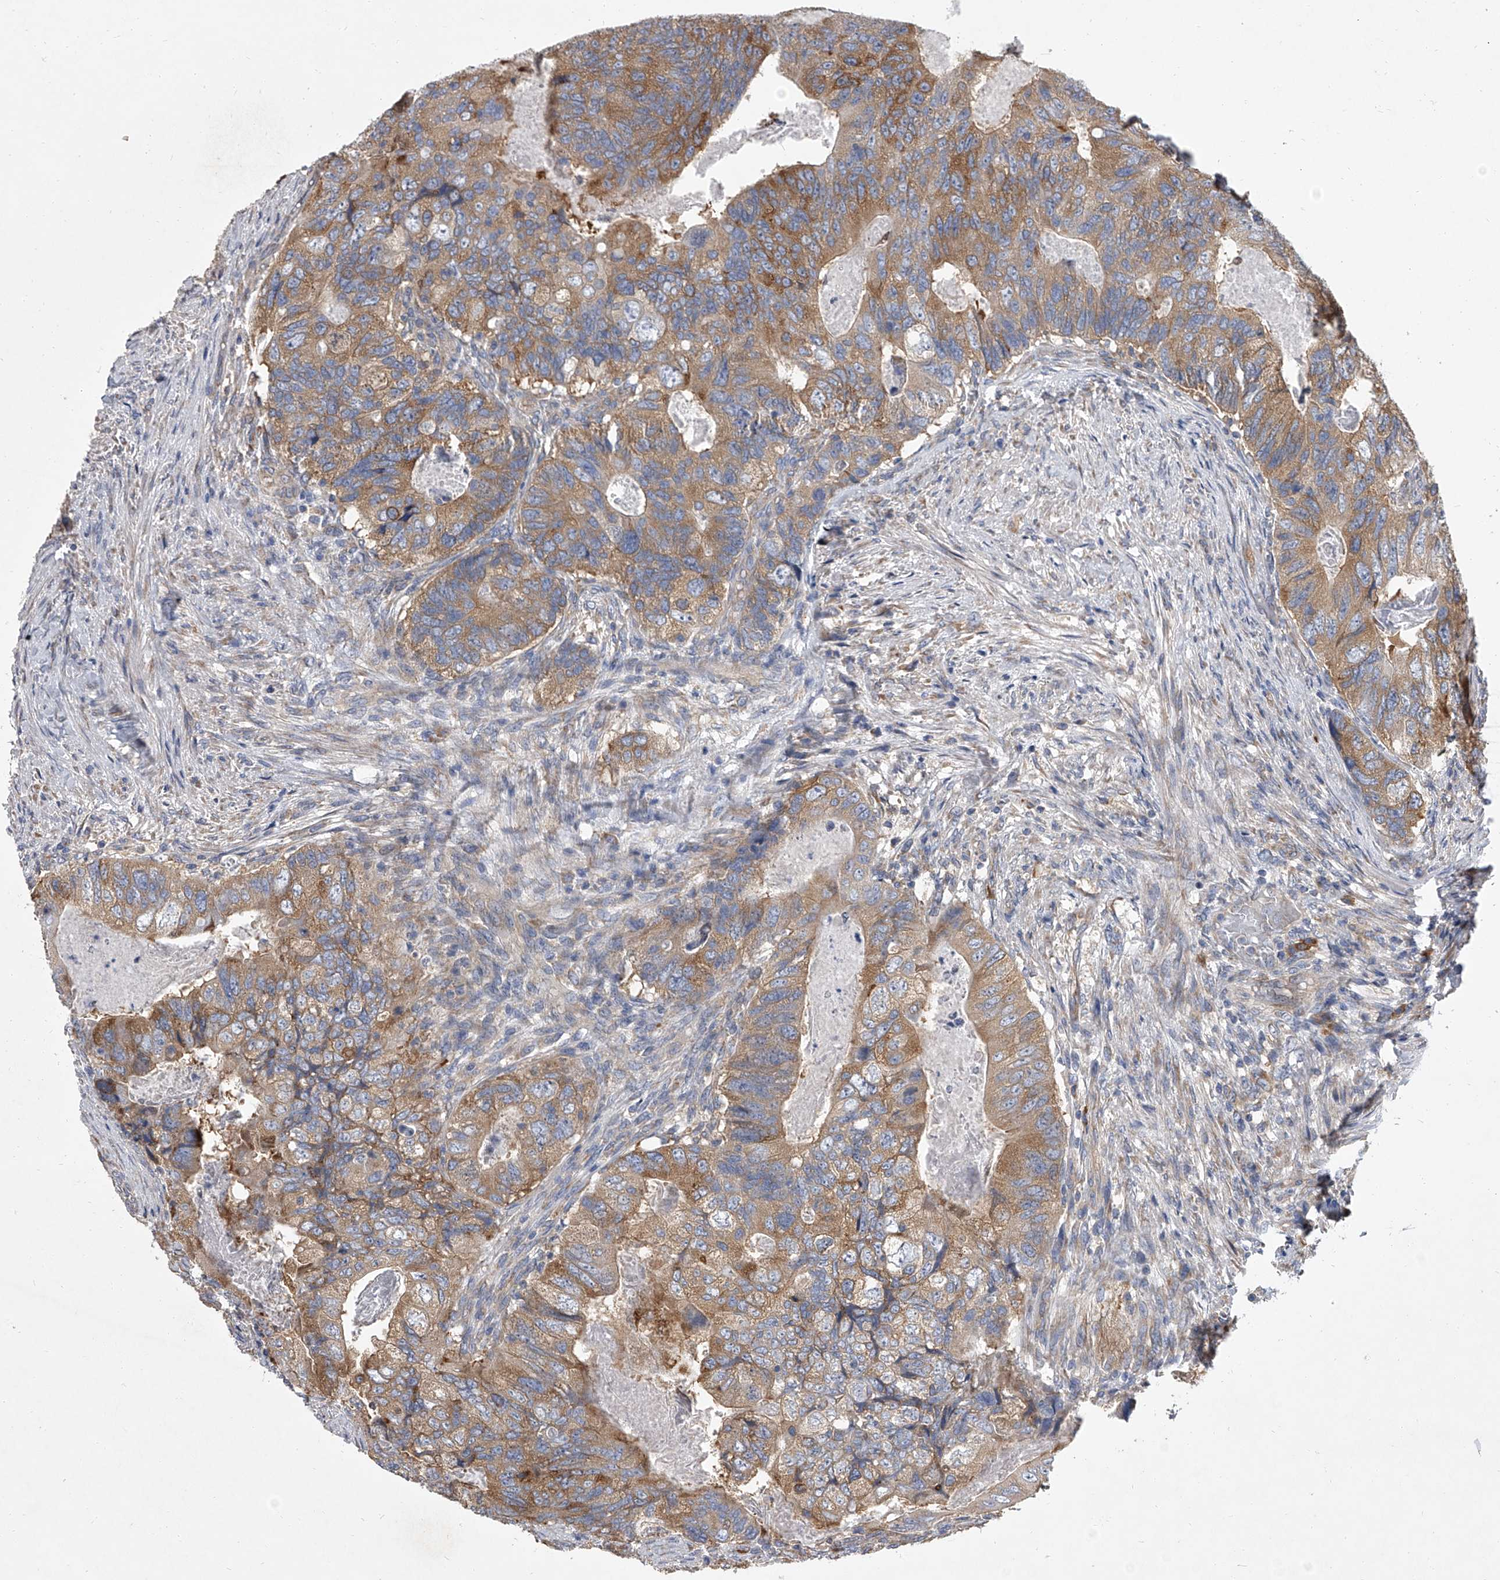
{"staining": {"intensity": "moderate", "quantity": ">75%", "location": "cytoplasmic/membranous"}, "tissue": "colorectal cancer", "cell_type": "Tumor cells", "image_type": "cancer", "snomed": [{"axis": "morphology", "description": "Adenocarcinoma, NOS"}, {"axis": "topography", "description": "Rectum"}], "caption": "Colorectal cancer stained with DAB (3,3'-diaminobenzidine) immunohistochemistry reveals medium levels of moderate cytoplasmic/membranous positivity in approximately >75% of tumor cells.", "gene": "EIF2S2", "patient": {"sex": "male", "age": 63}}